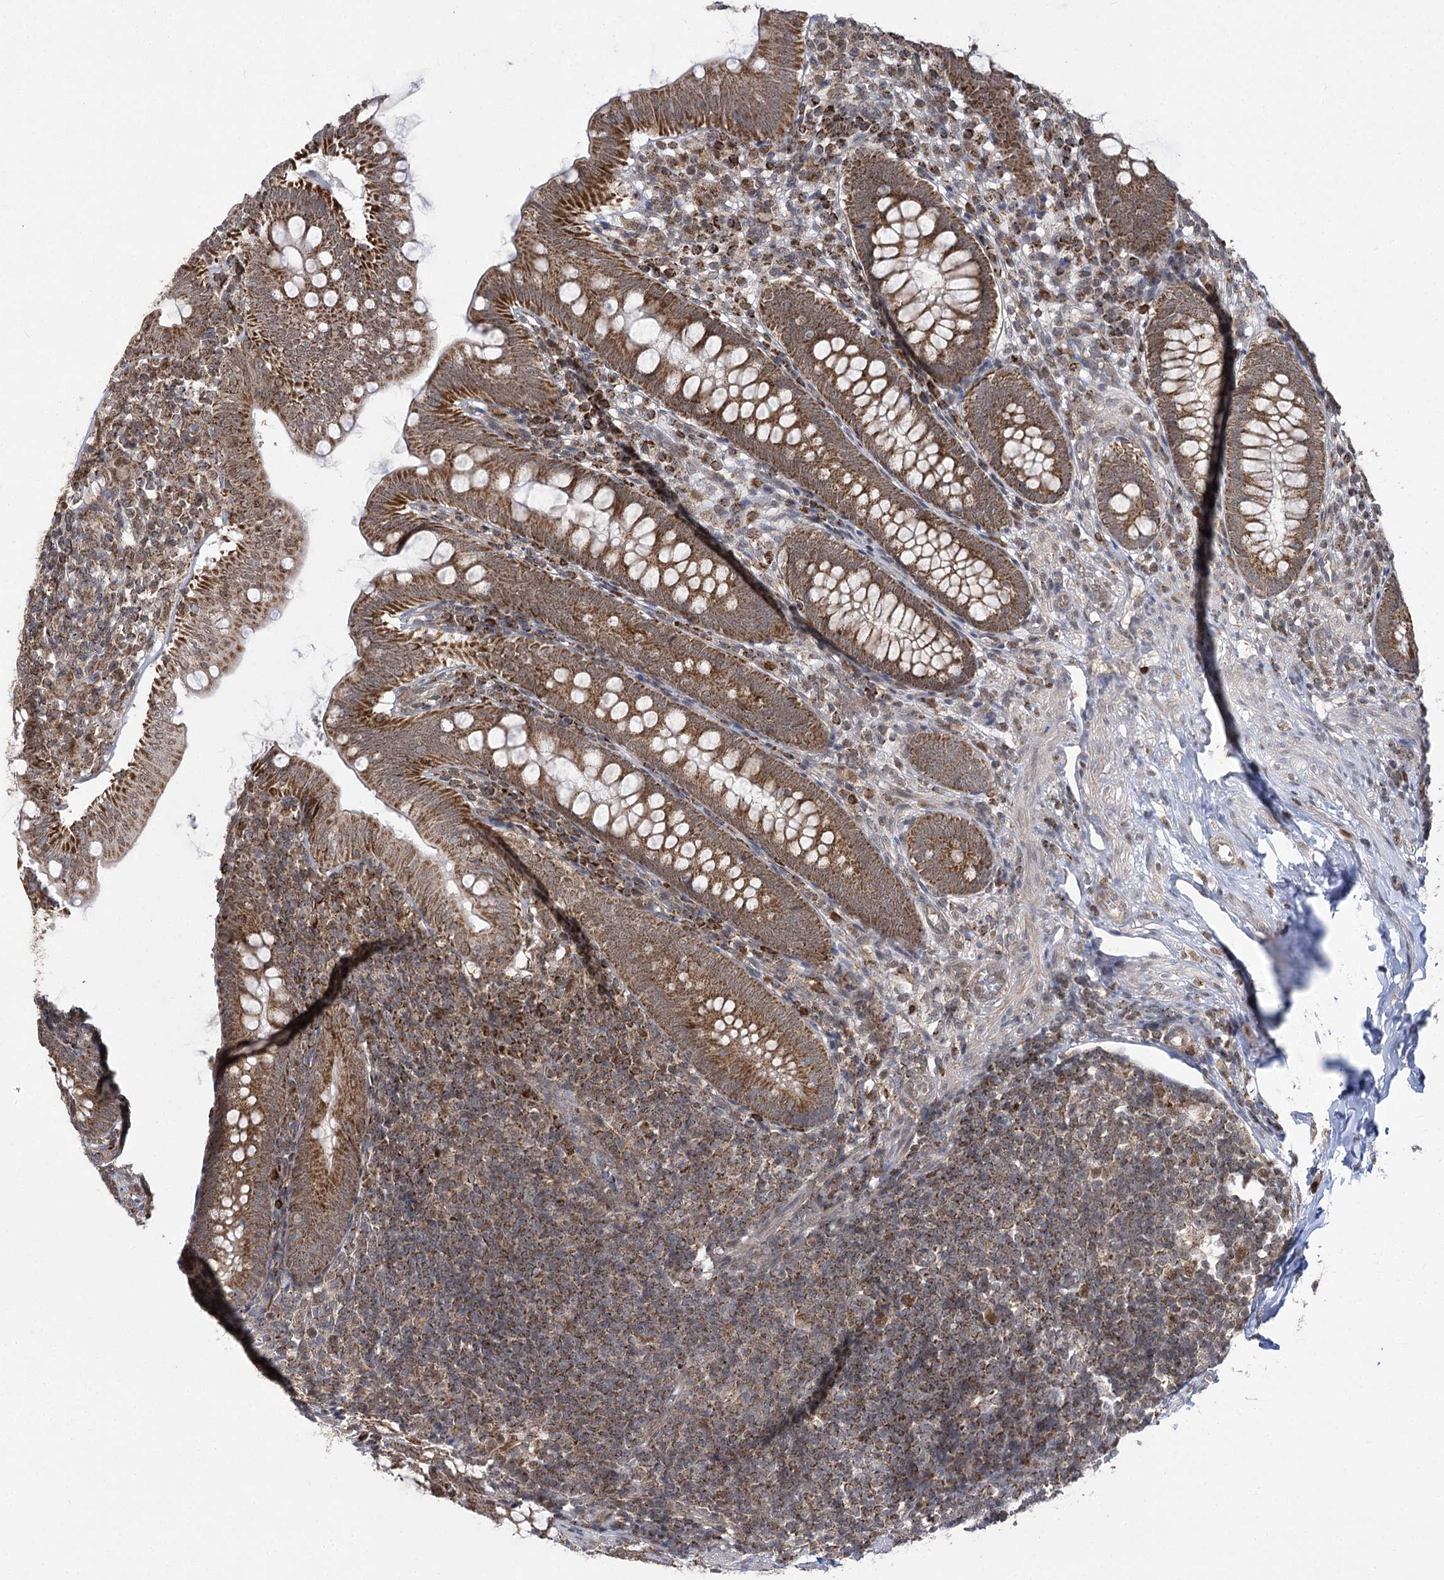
{"staining": {"intensity": "strong", "quantity": ">75%", "location": "cytoplasmic/membranous"}, "tissue": "appendix", "cell_type": "Glandular cells", "image_type": "normal", "snomed": [{"axis": "morphology", "description": "Normal tissue, NOS"}, {"axis": "topography", "description": "Appendix"}], "caption": "Immunohistochemistry (IHC) image of benign appendix: appendix stained using immunohistochemistry reveals high levels of strong protein expression localized specifically in the cytoplasmic/membranous of glandular cells, appearing as a cytoplasmic/membranous brown color.", "gene": "SLC4A1AP", "patient": {"sex": "male", "age": 14}}